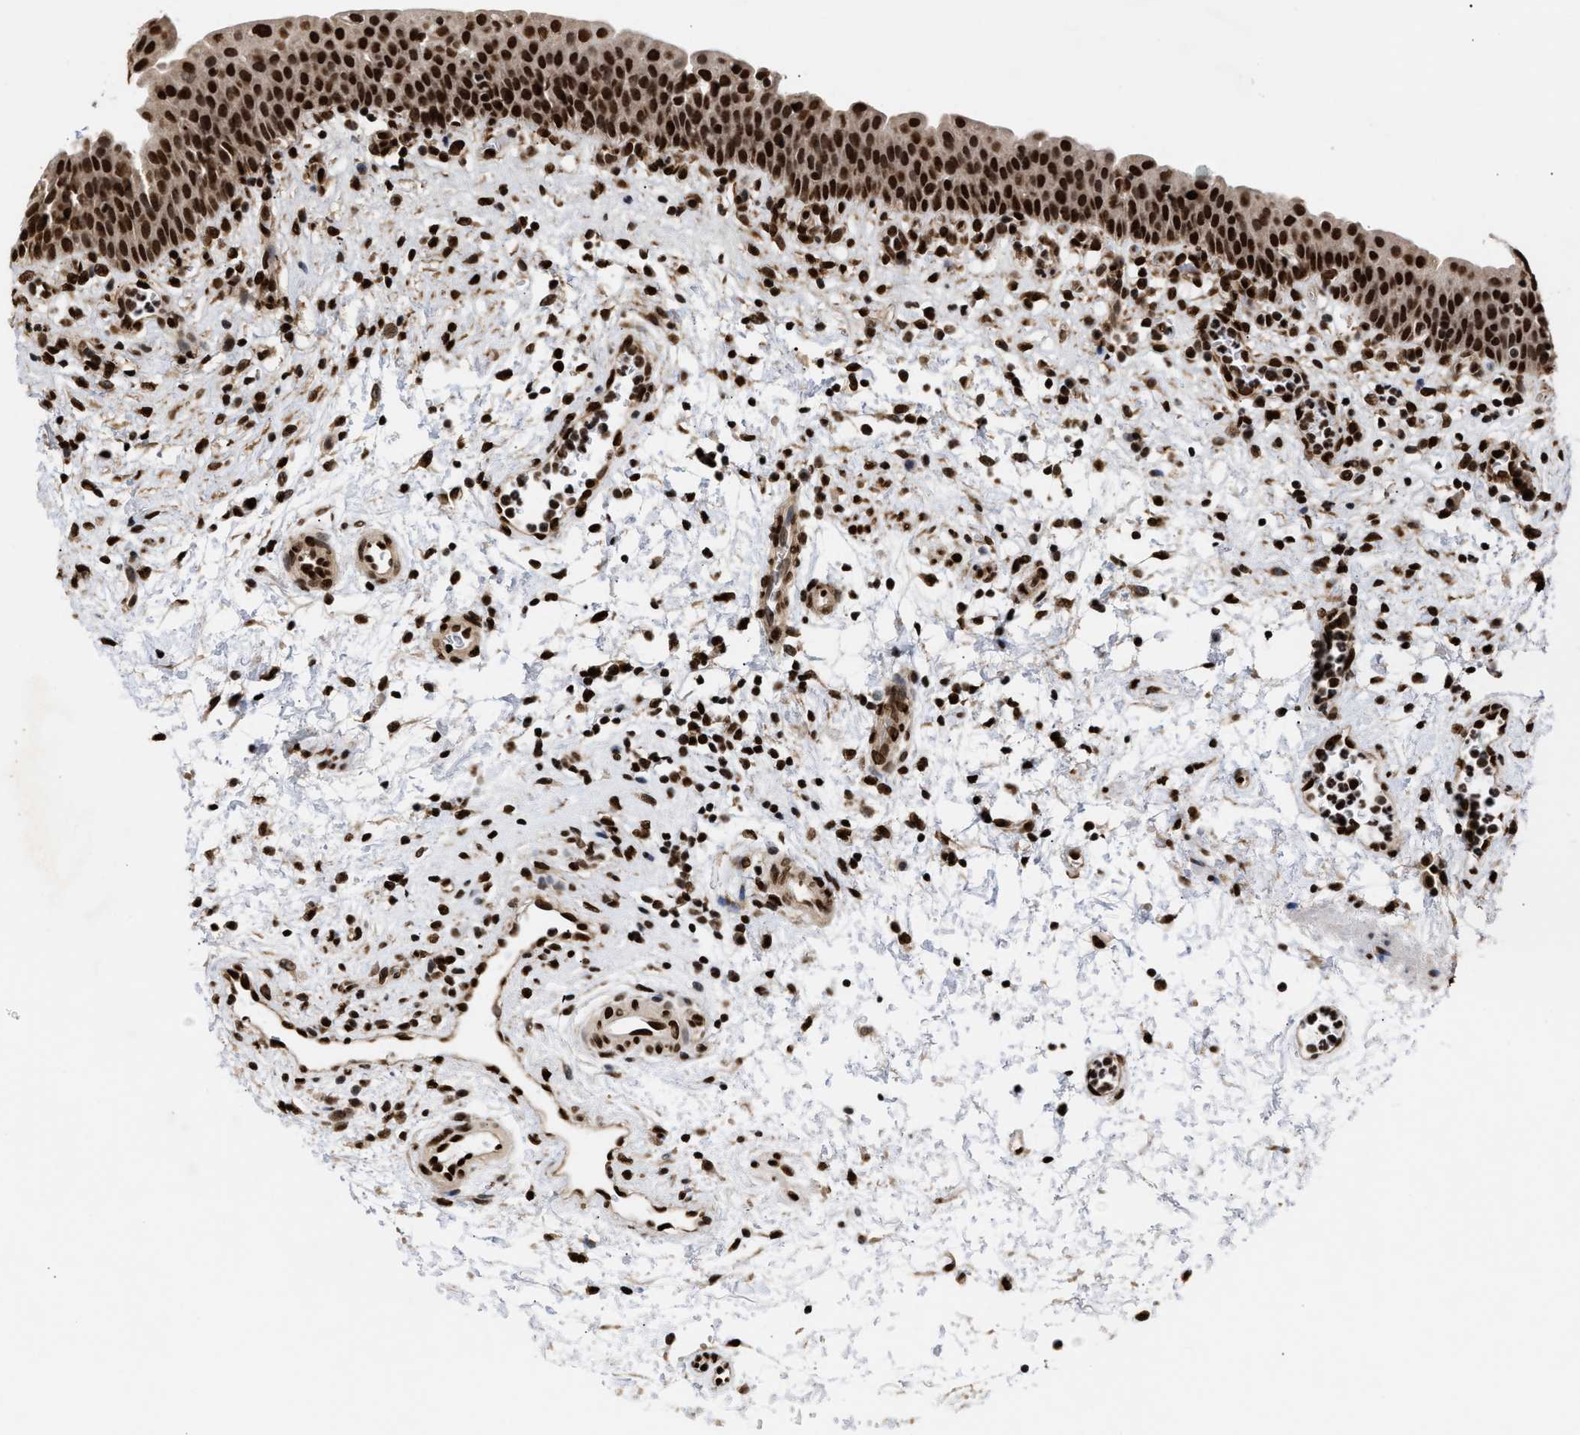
{"staining": {"intensity": "strong", "quantity": ">75%", "location": "nuclear"}, "tissue": "urinary bladder", "cell_type": "Urothelial cells", "image_type": "normal", "snomed": [{"axis": "morphology", "description": "Normal tissue, NOS"}, {"axis": "topography", "description": "Urinary bladder"}], "caption": "Human urinary bladder stained for a protein (brown) shows strong nuclear positive staining in approximately >75% of urothelial cells.", "gene": "PSIP1", "patient": {"sex": "male", "age": 37}}